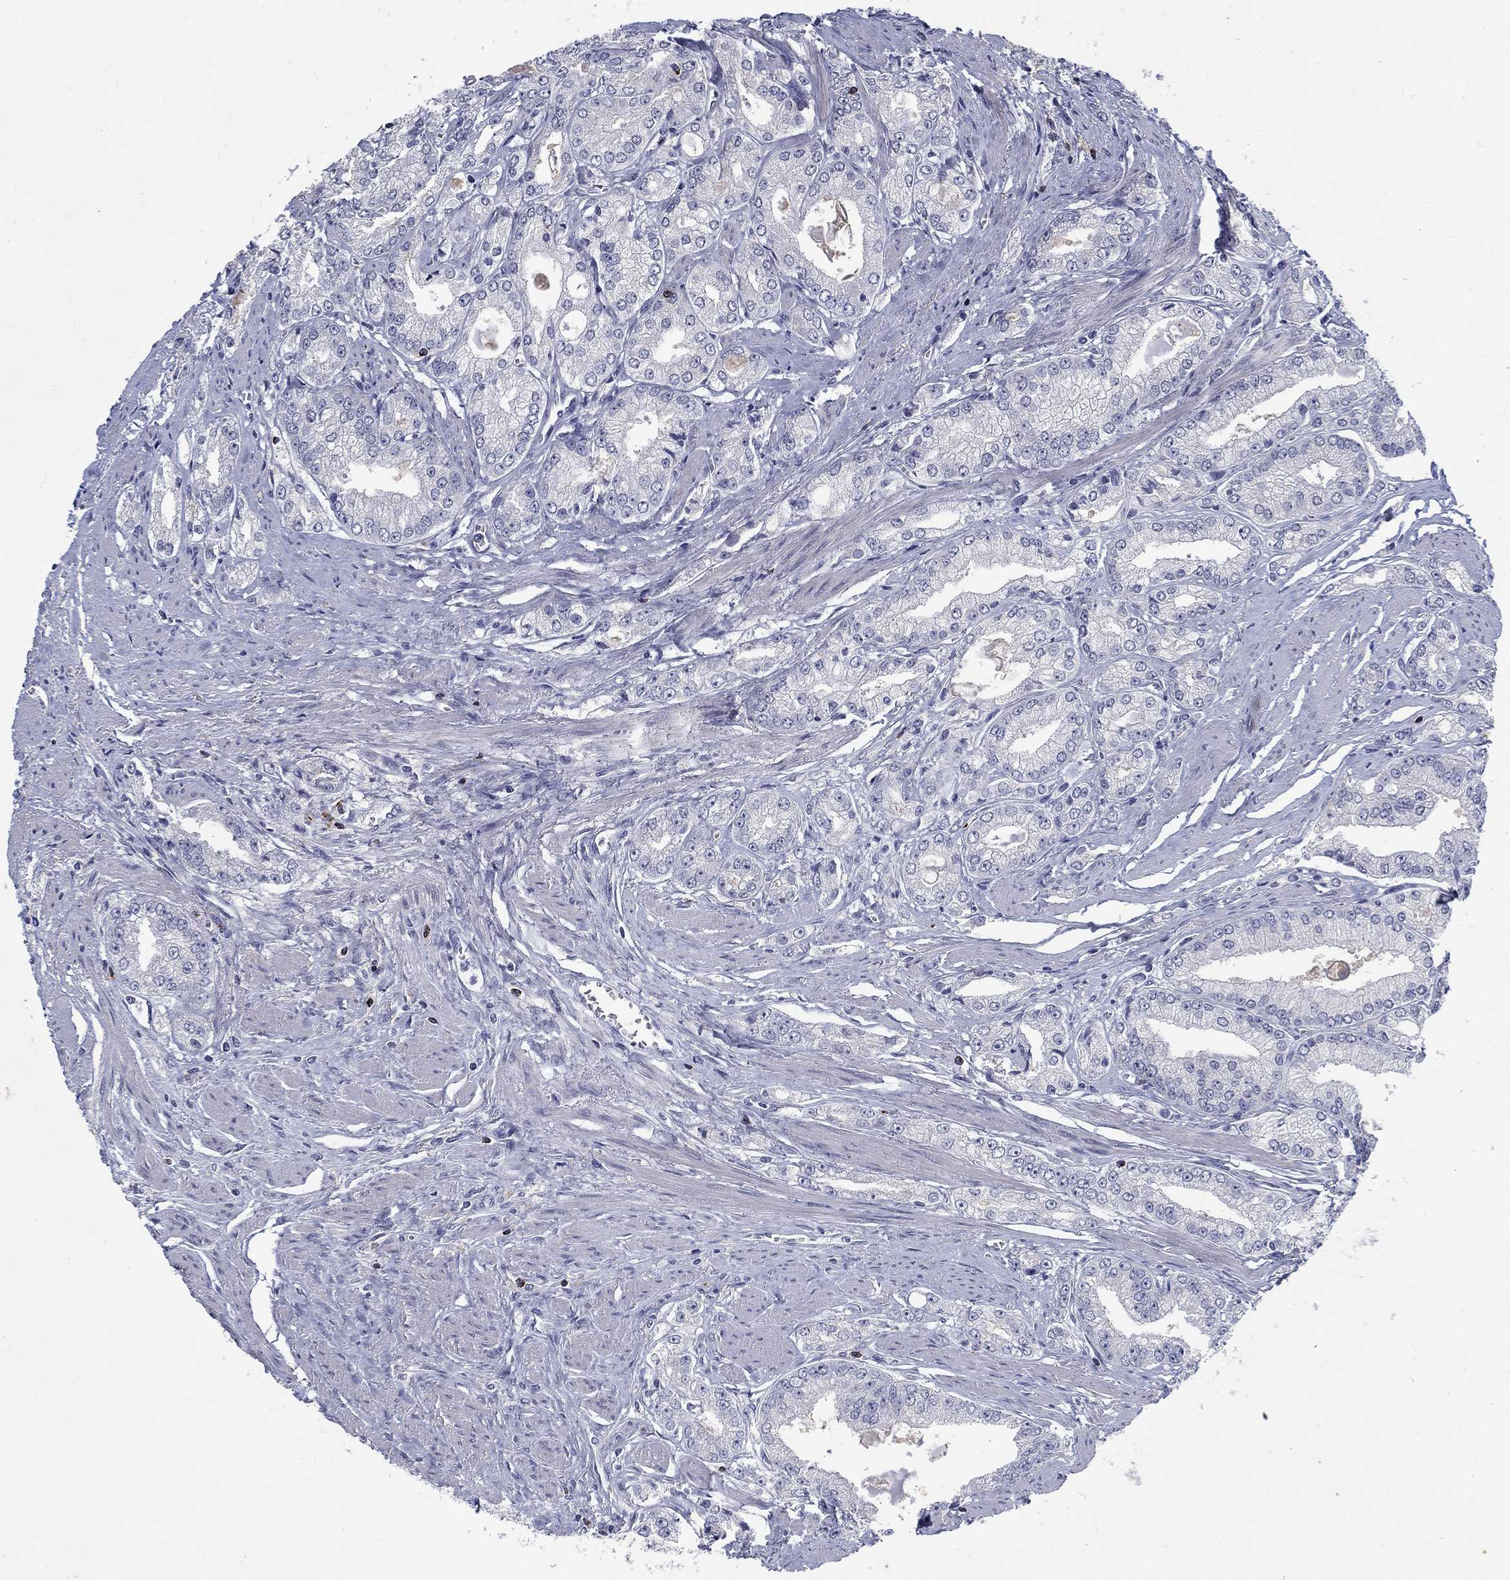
{"staining": {"intensity": "negative", "quantity": "none", "location": "none"}, "tissue": "prostate cancer", "cell_type": "Tumor cells", "image_type": "cancer", "snomed": [{"axis": "morphology", "description": "Adenocarcinoma, NOS"}, {"axis": "morphology", "description": "Adenocarcinoma, High grade"}, {"axis": "topography", "description": "Prostate"}], "caption": "This is a image of immunohistochemistry staining of prostate cancer (adenocarcinoma (high-grade)), which shows no positivity in tumor cells.", "gene": "GZMA", "patient": {"sex": "male", "age": 70}}